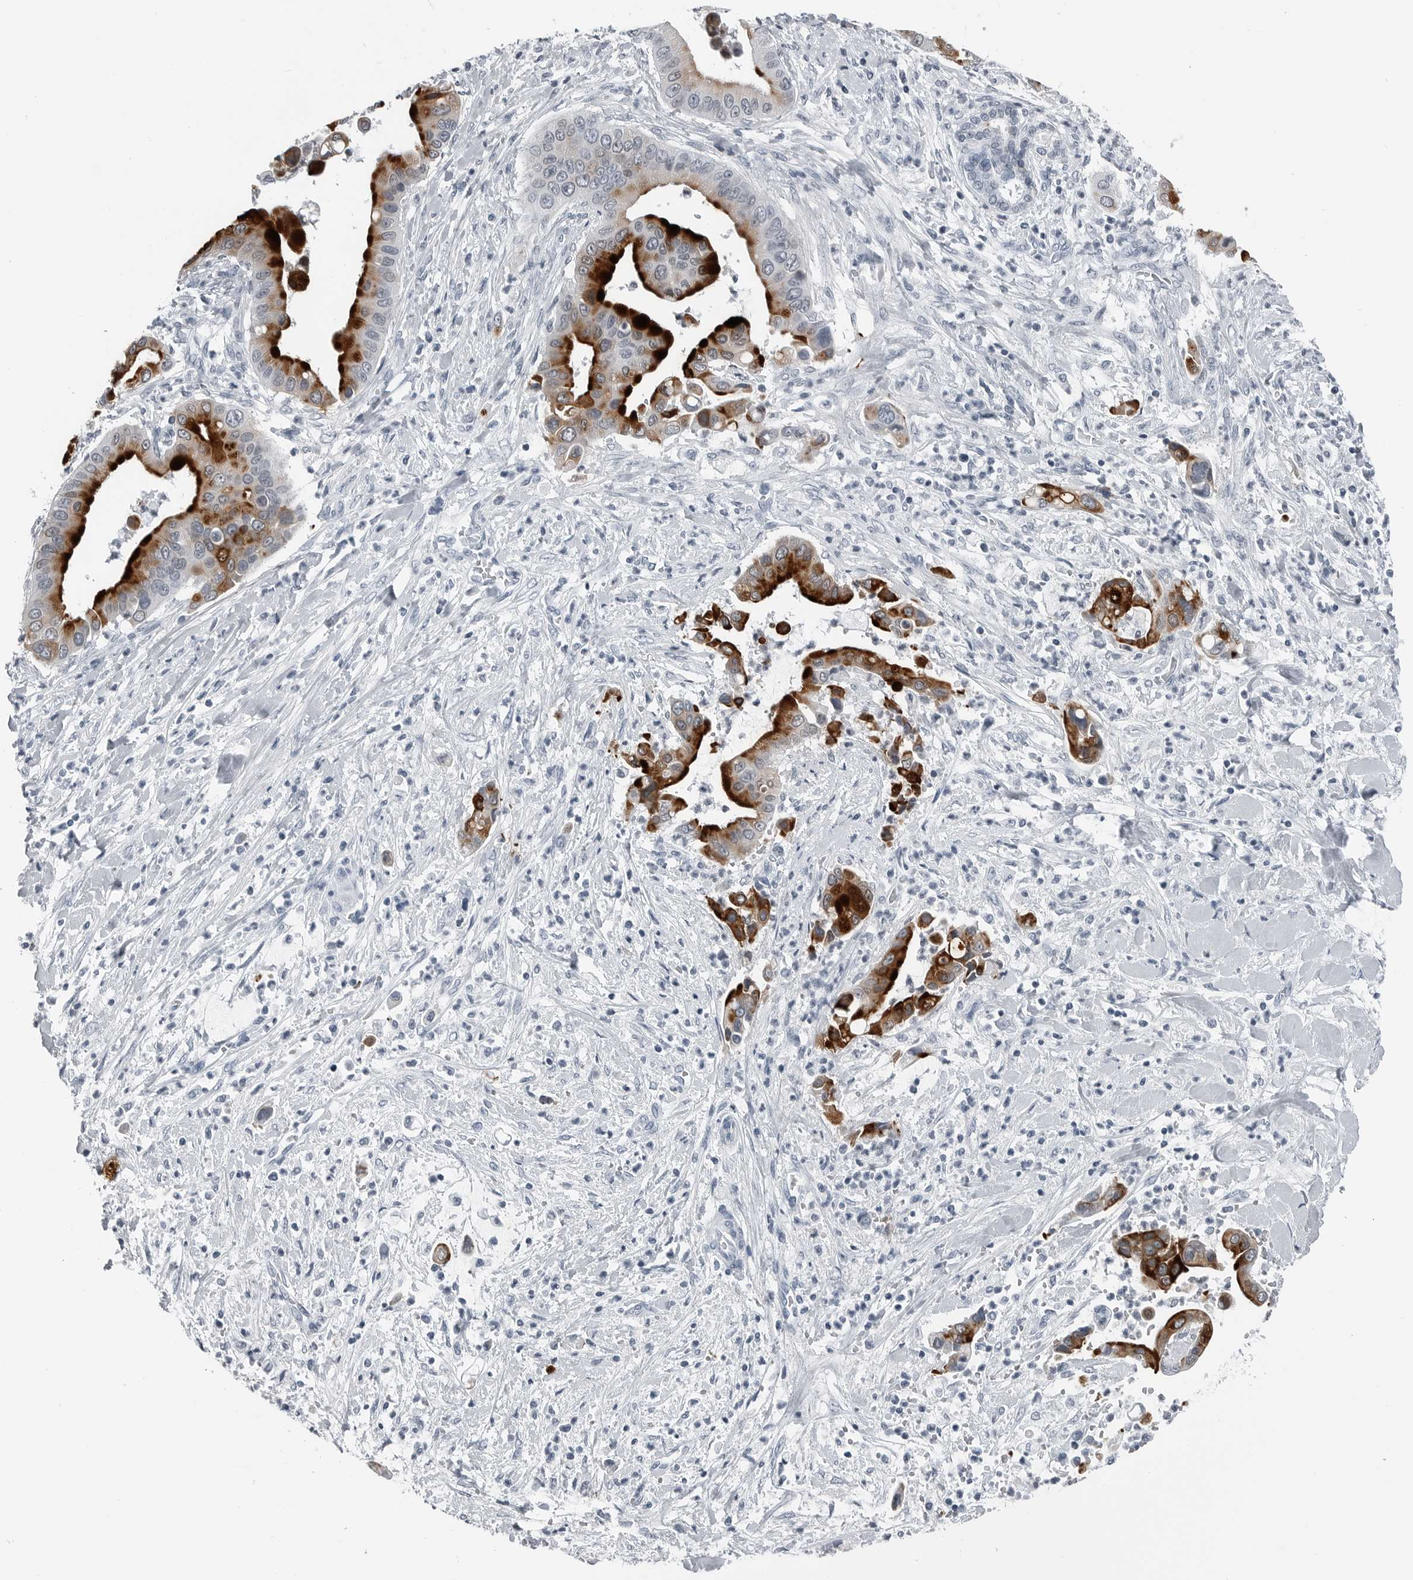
{"staining": {"intensity": "strong", "quantity": ">75%", "location": "cytoplasmic/membranous"}, "tissue": "liver cancer", "cell_type": "Tumor cells", "image_type": "cancer", "snomed": [{"axis": "morphology", "description": "Cholangiocarcinoma"}, {"axis": "topography", "description": "Liver"}], "caption": "An immunohistochemistry photomicrograph of tumor tissue is shown. Protein staining in brown shows strong cytoplasmic/membranous positivity in liver cholangiocarcinoma within tumor cells.", "gene": "SPINK1", "patient": {"sex": "female", "age": 54}}